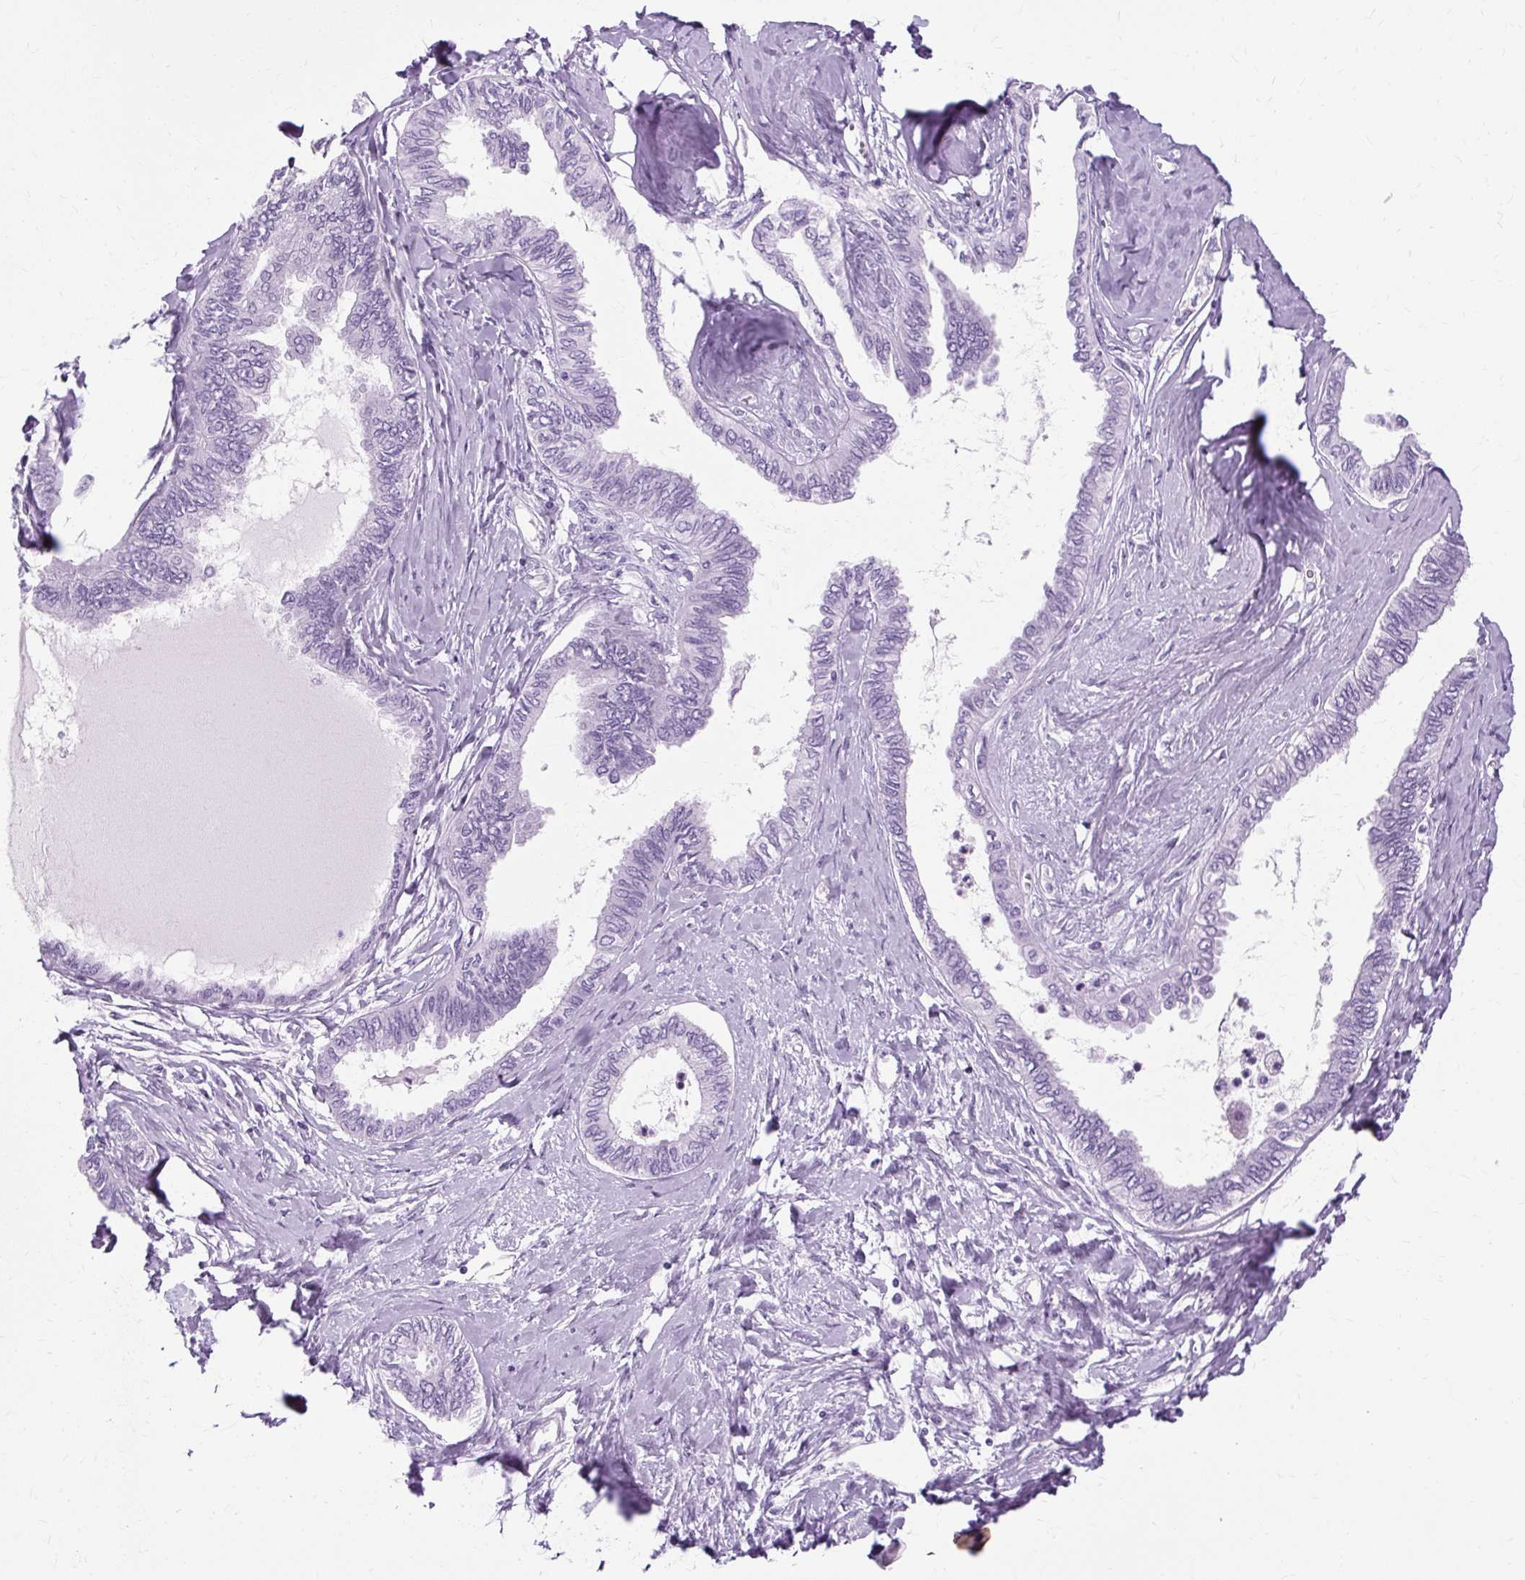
{"staining": {"intensity": "negative", "quantity": "none", "location": "none"}, "tissue": "ovarian cancer", "cell_type": "Tumor cells", "image_type": "cancer", "snomed": [{"axis": "morphology", "description": "Carcinoma, endometroid"}, {"axis": "topography", "description": "Ovary"}], "caption": "There is no significant positivity in tumor cells of ovarian endometroid carcinoma.", "gene": "TMEM89", "patient": {"sex": "female", "age": 70}}